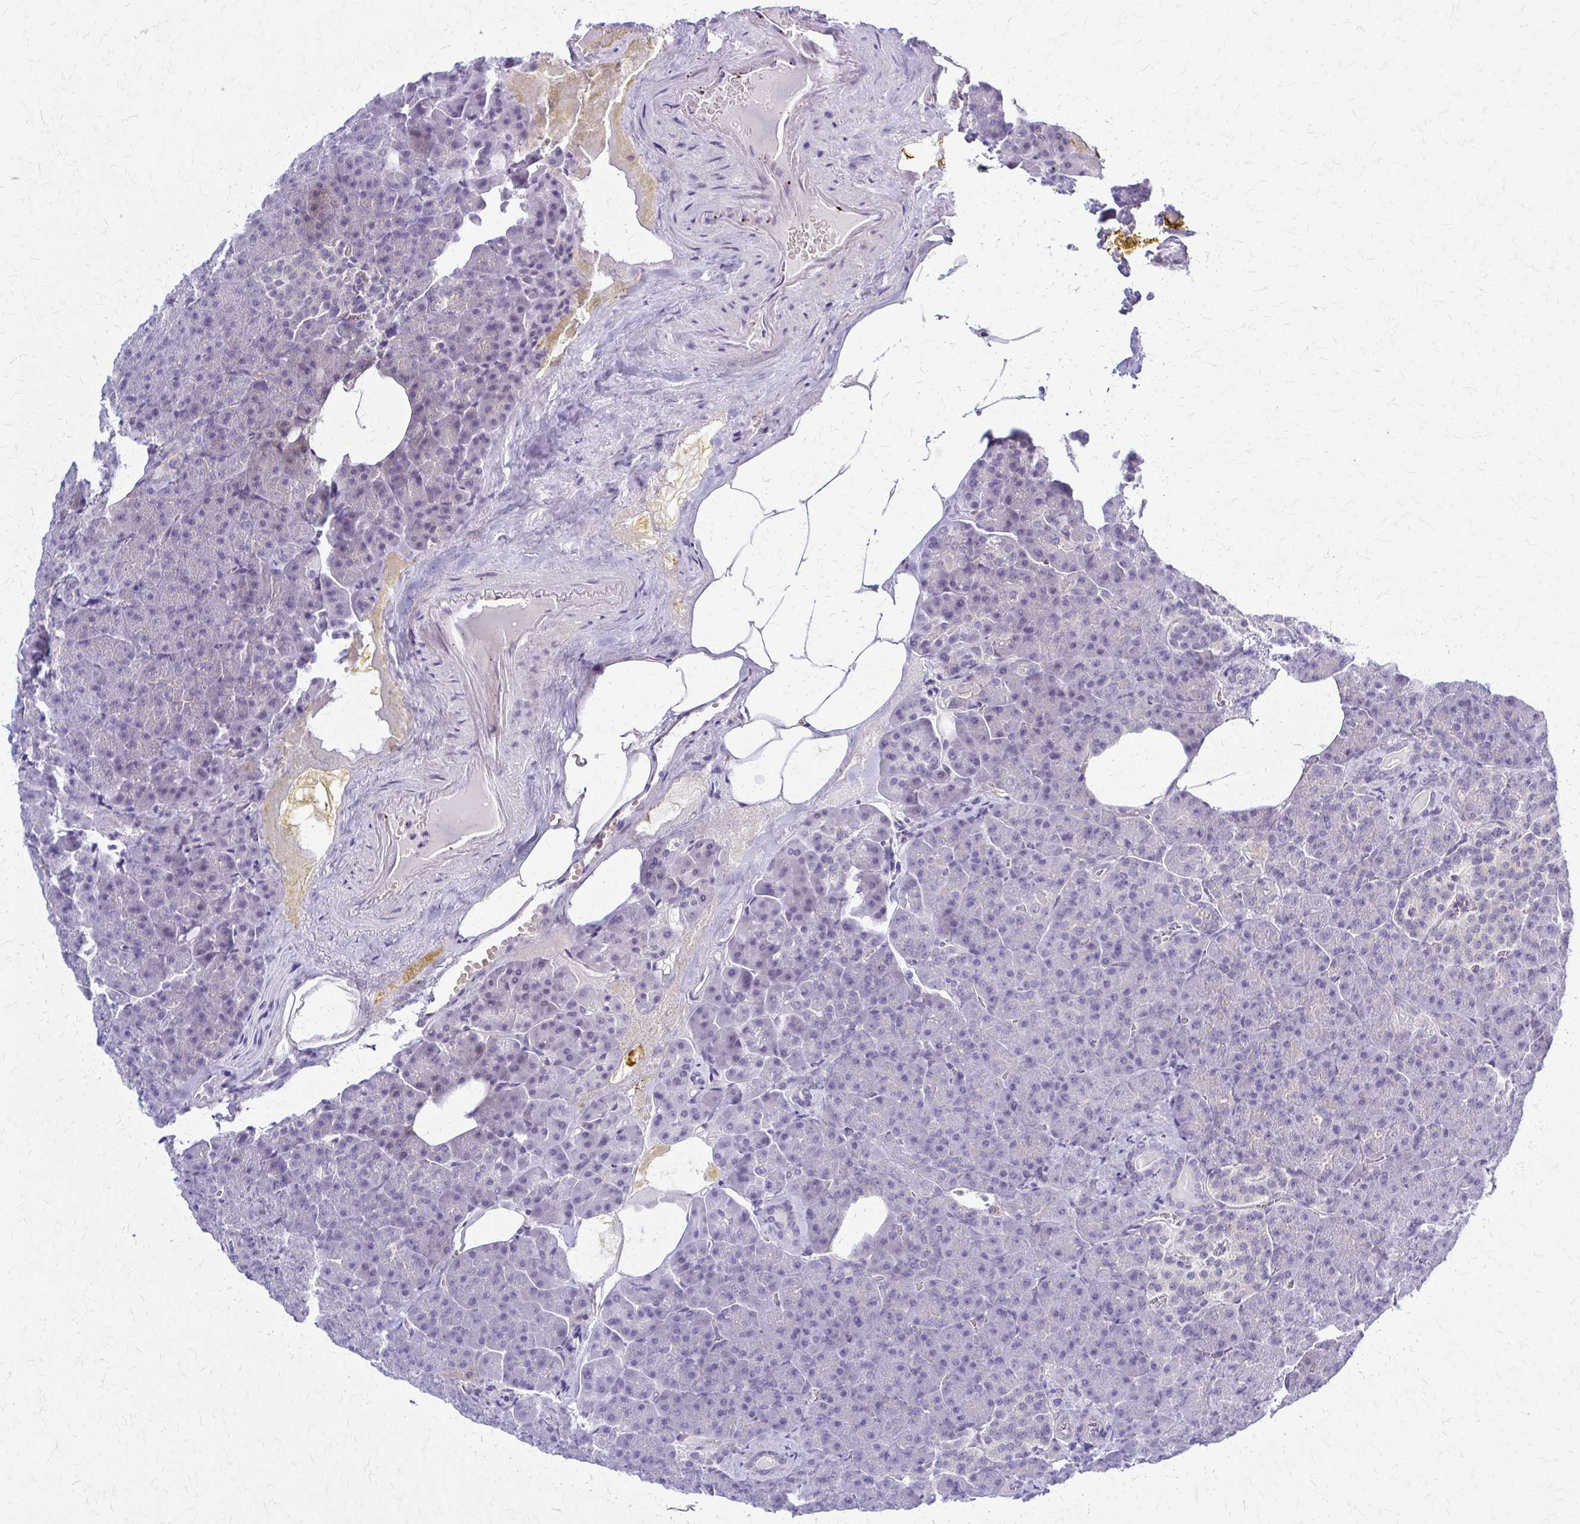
{"staining": {"intensity": "negative", "quantity": "none", "location": "none"}, "tissue": "pancreas", "cell_type": "Exocrine glandular cells", "image_type": "normal", "snomed": [{"axis": "morphology", "description": "Normal tissue, NOS"}, {"axis": "topography", "description": "Pancreas"}], "caption": "Protein analysis of benign pancreas shows no significant expression in exocrine glandular cells.", "gene": "RHOBTB2", "patient": {"sex": "female", "age": 74}}